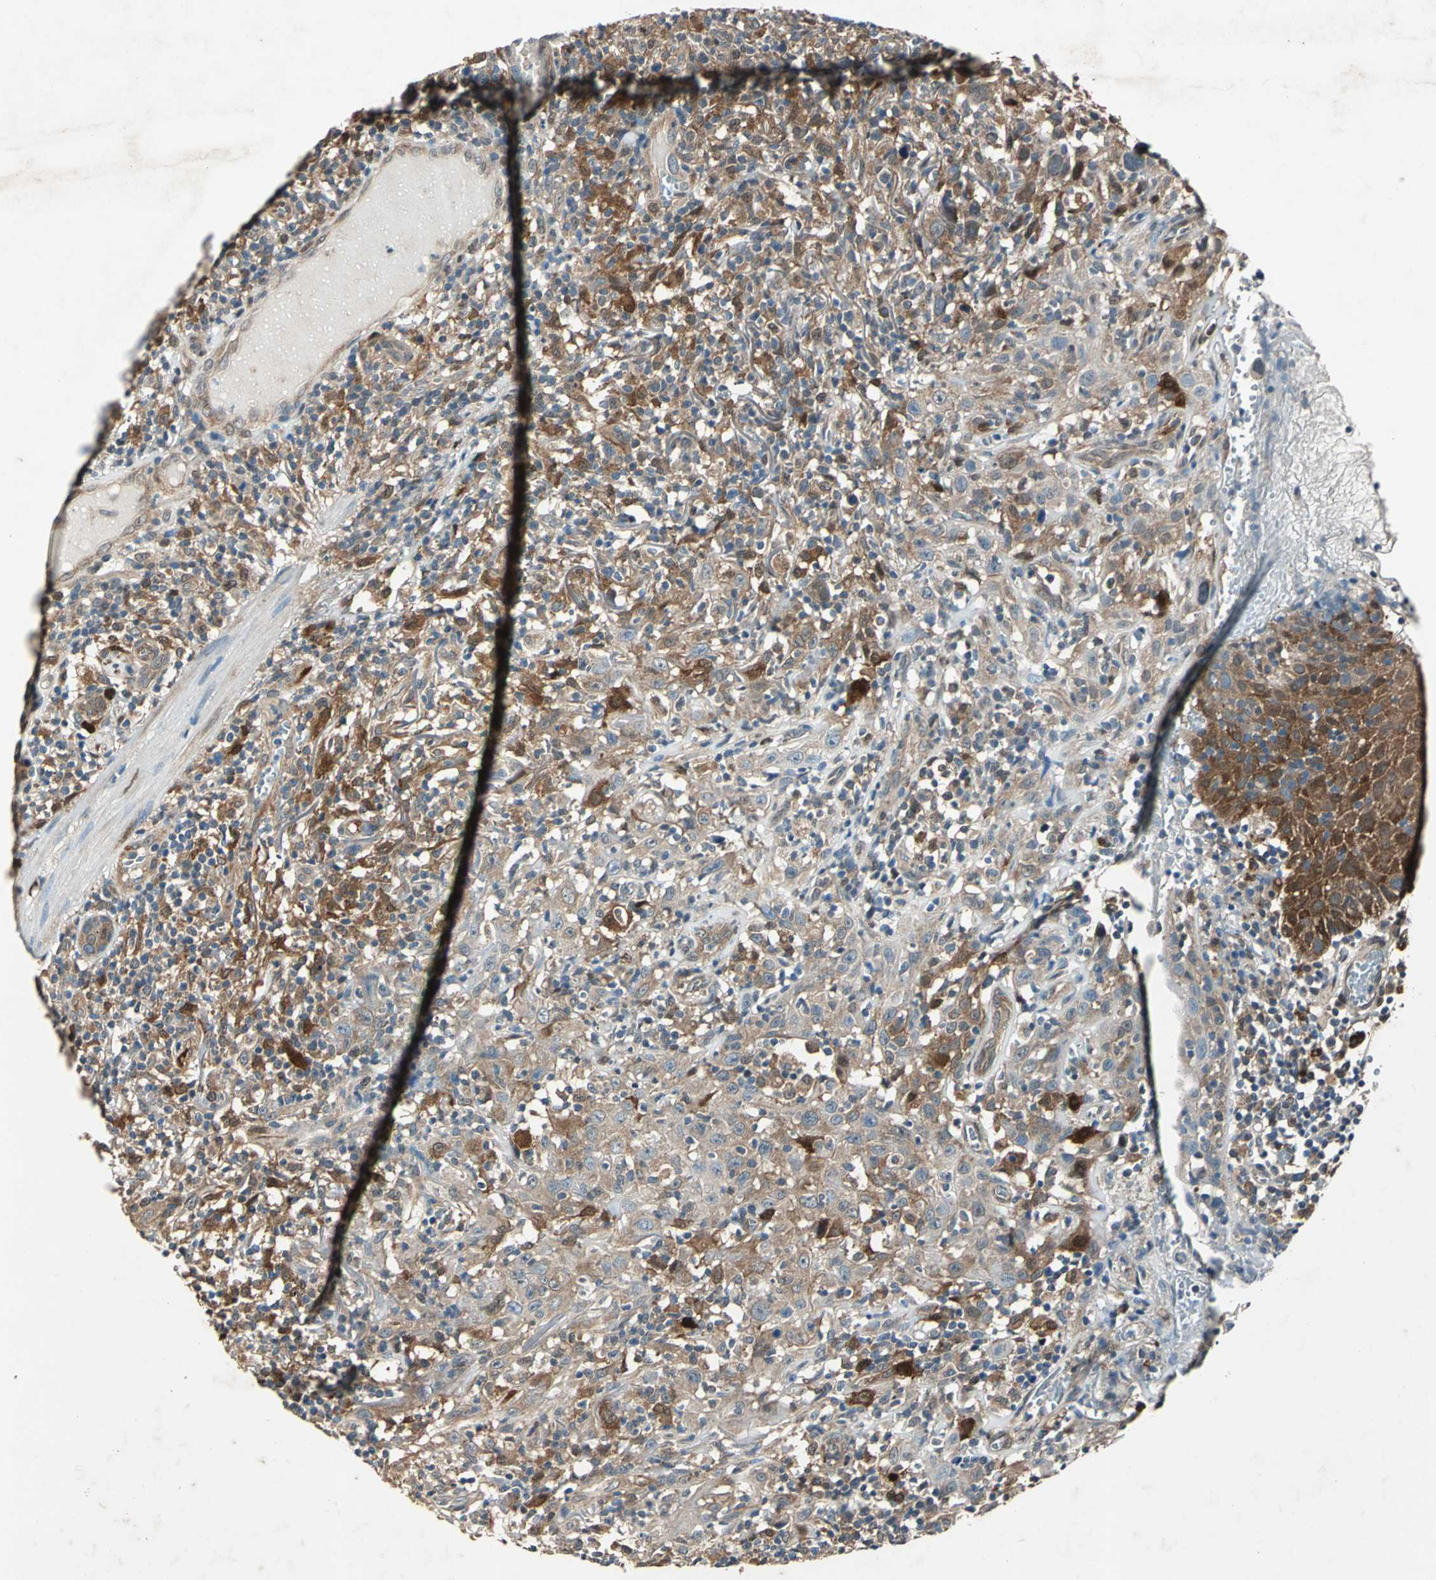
{"staining": {"intensity": "moderate", "quantity": ">75%", "location": "cytoplasmic/membranous"}, "tissue": "thyroid cancer", "cell_type": "Tumor cells", "image_type": "cancer", "snomed": [{"axis": "morphology", "description": "Carcinoma, NOS"}, {"axis": "topography", "description": "Thyroid gland"}], "caption": "Immunohistochemistry (IHC) micrograph of neoplastic tissue: thyroid cancer stained using immunohistochemistry (IHC) displays medium levels of moderate protein expression localized specifically in the cytoplasmic/membranous of tumor cells, appearing as a cytoplasmic/membranous brown color.", "gene": "RRM2B", "patient": {"sex": "female", "age": 77}}